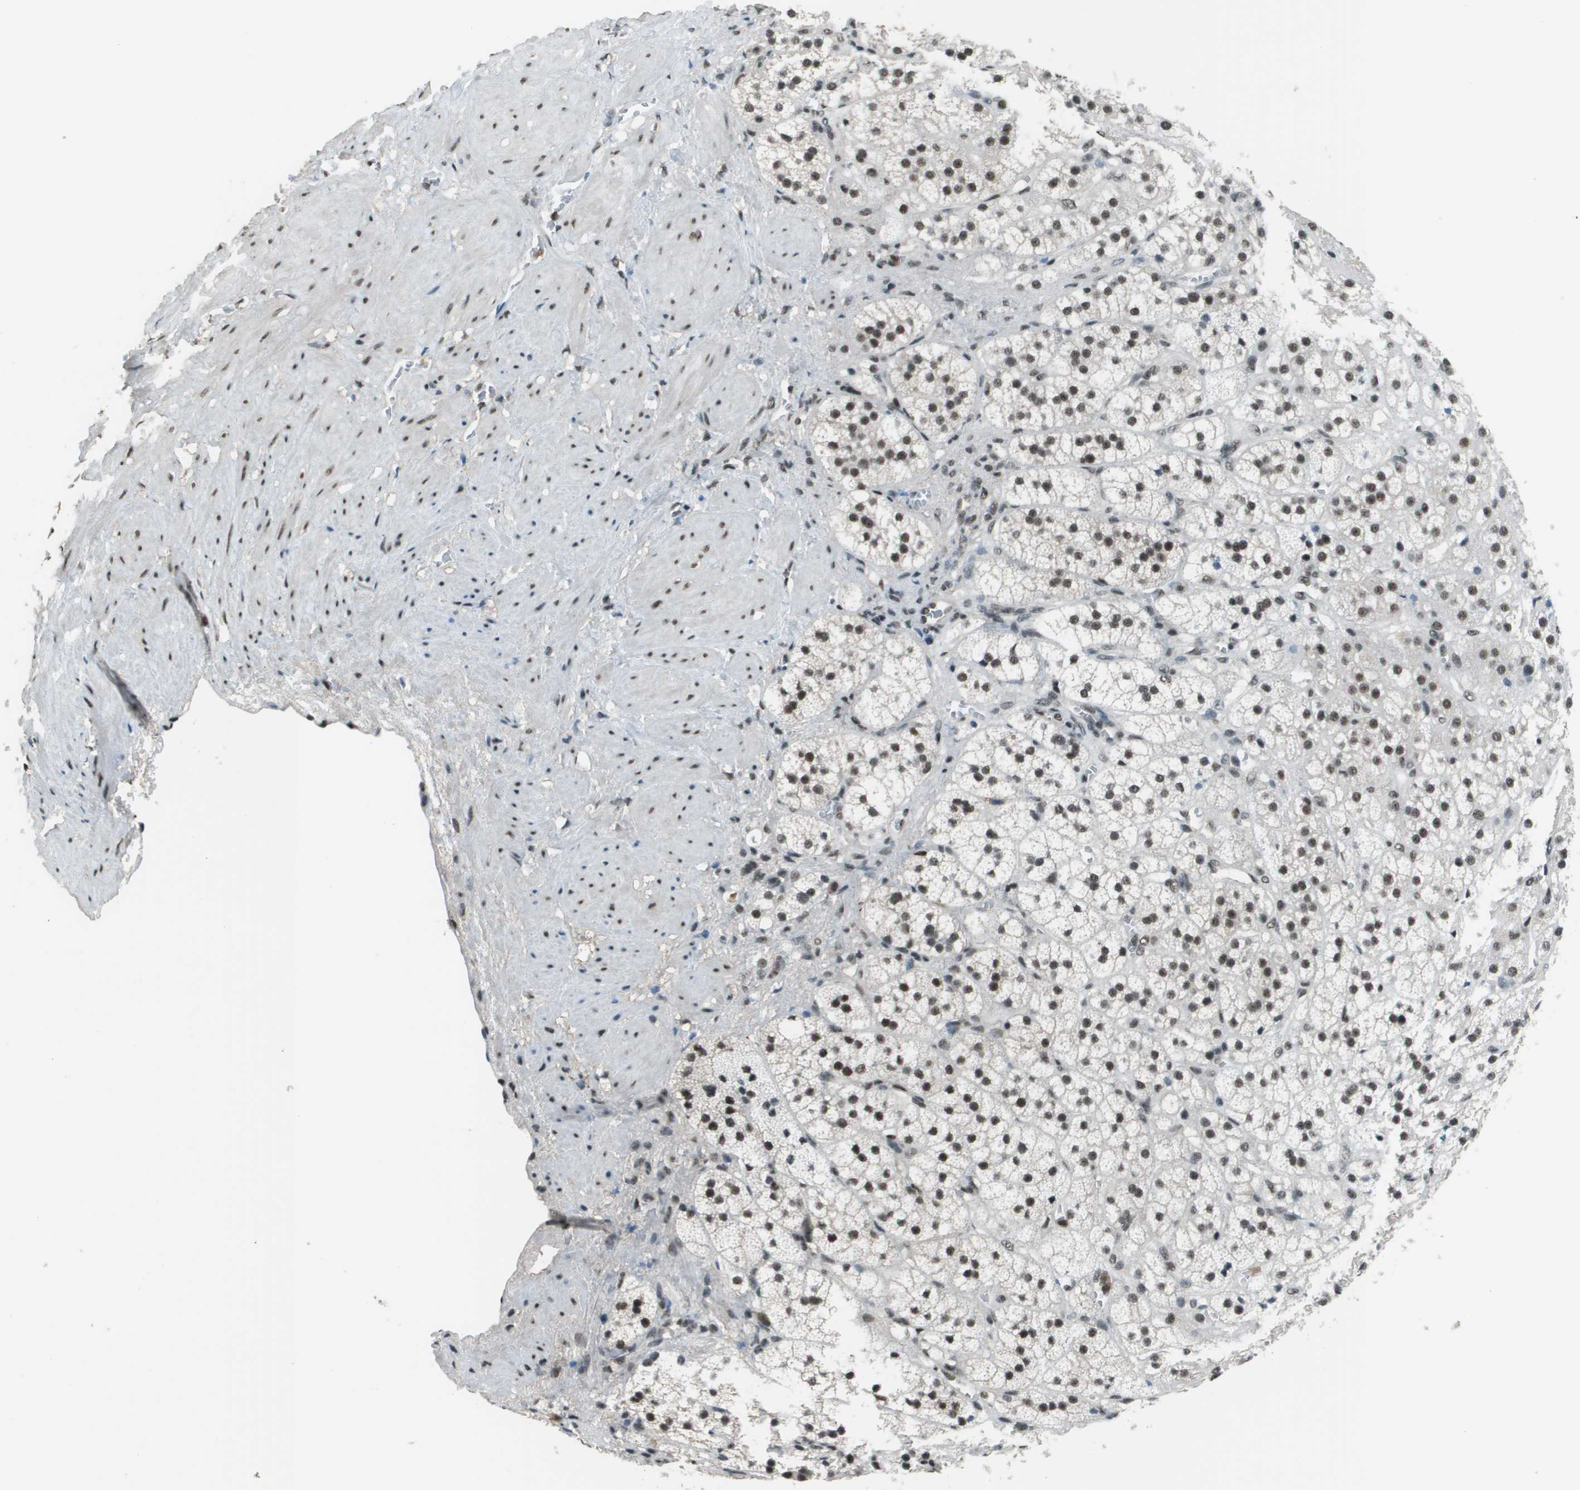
{"staining": {"intensity": "moderate", "quantity": ">75%", "location": "nuclear"}, "tissue": "adrenal gland", "cell_type": "Glandular cells", "image_type": "normal", "snomed": [{"axis": "morphology", "description": "Normal tissue, NOS"}, {"axis": "topography", "description": "Adrenal gland"}], "caption": "Adrenal gland stained with immunohistochemistry (IHC) shows moderate nuclear expression in about >75% of glandular cells.", "gene": "DEPDC1", "patient": {"sex": "male", "age": 56}}